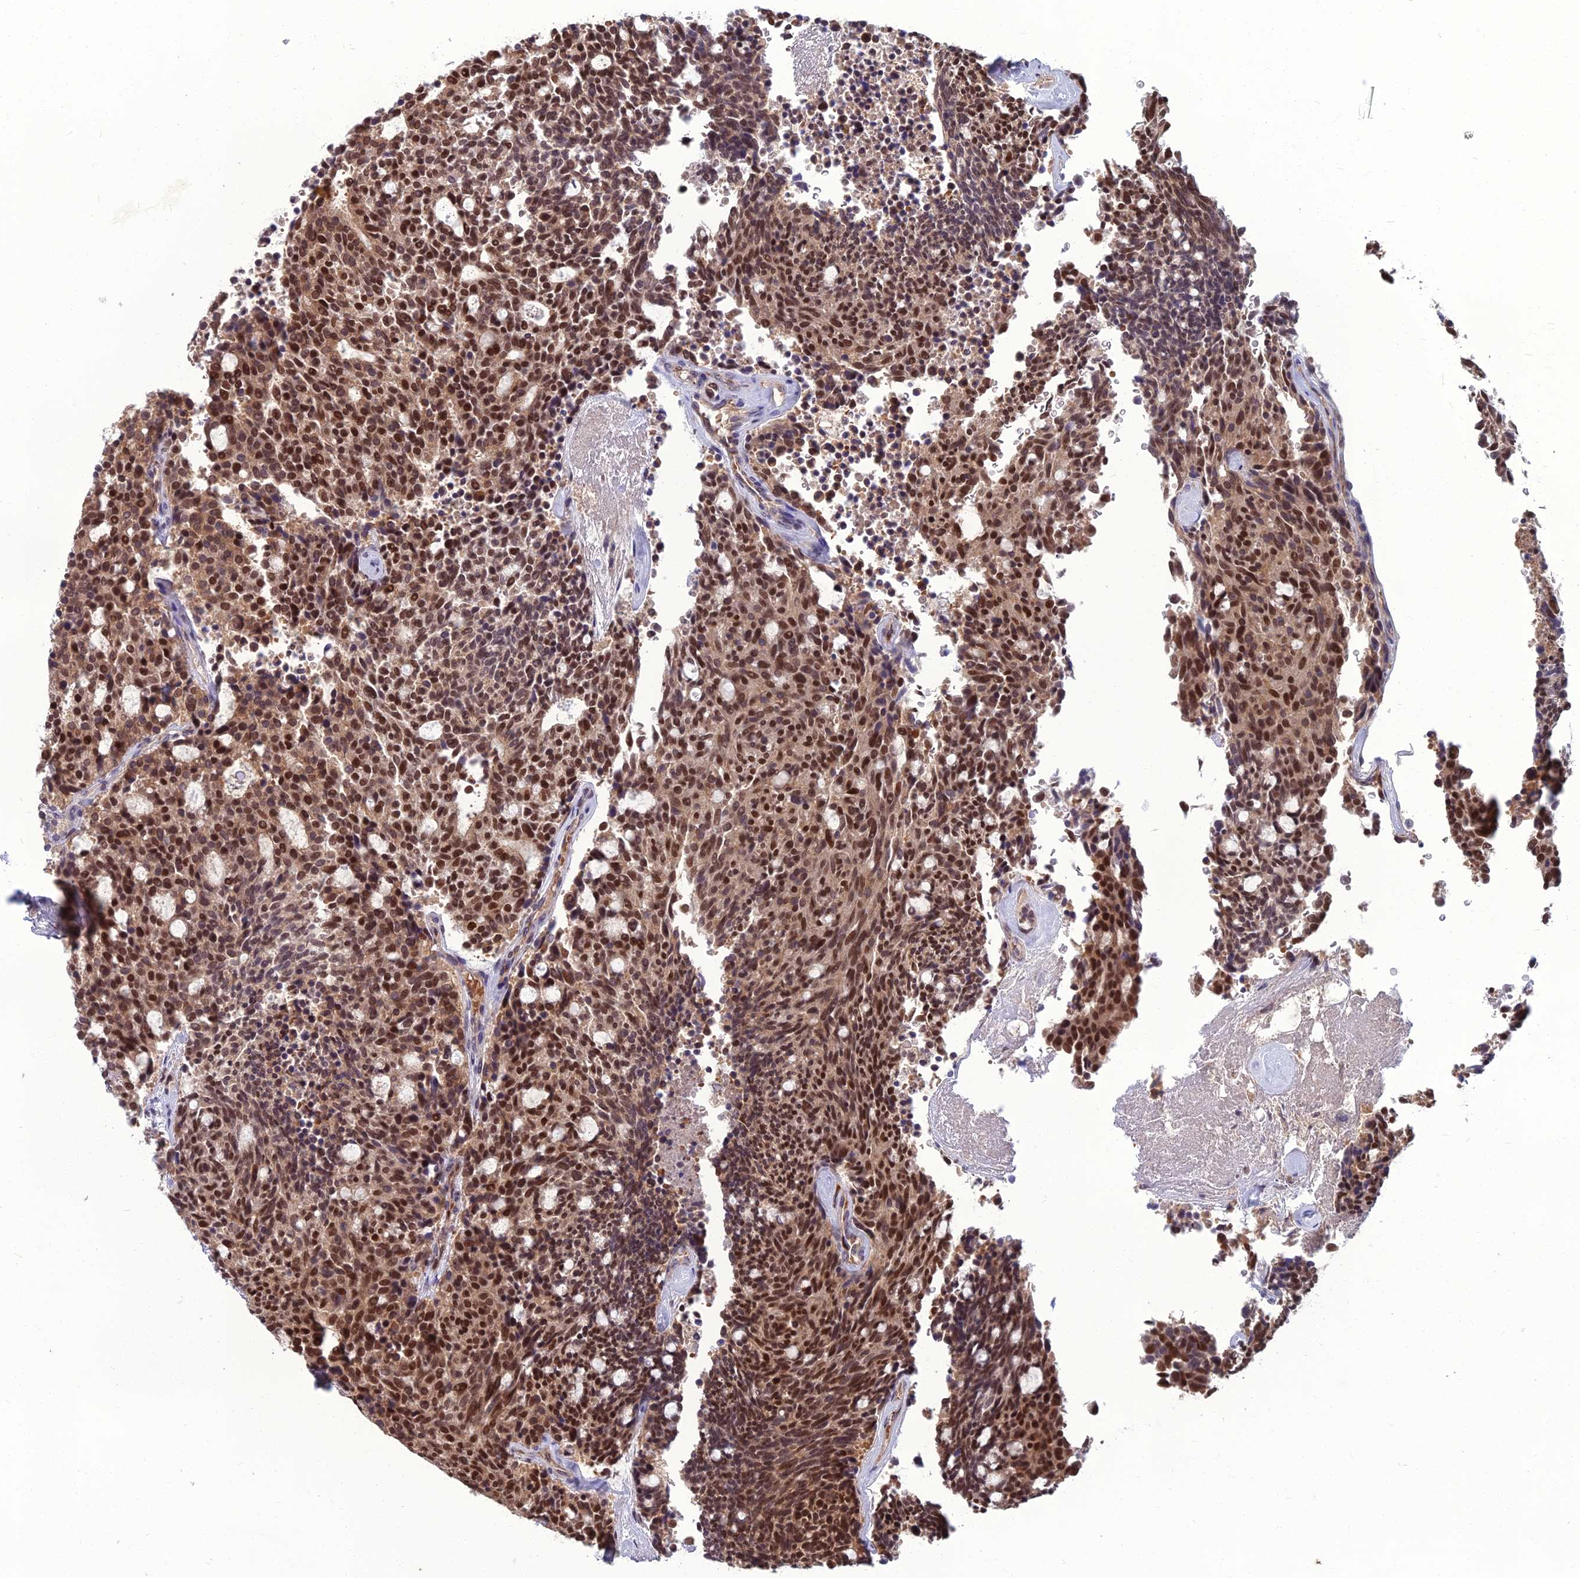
{"staining": {"intensity": "moderate", "quantity": ">75%", "location": "cytoplasmic/membranous,nuclear"}, "tissue": "carcinoid", "cell_type": "Tumor cells", "image_type": "cancer", "snomed": [{"axis": "morphology", "description": "Carcinoid, malignant, NOS"}, {"axis": "topography", "description": "Pancreas"}], "caption": "Immunohistochemical staining of human carcinoid exhibits moderate cytoplasmic/membranous and nuclear protein positivity in about >75% of tumor cells.", "gene": "NR4A3", "patient": {"sex": "female", "age": 54}}